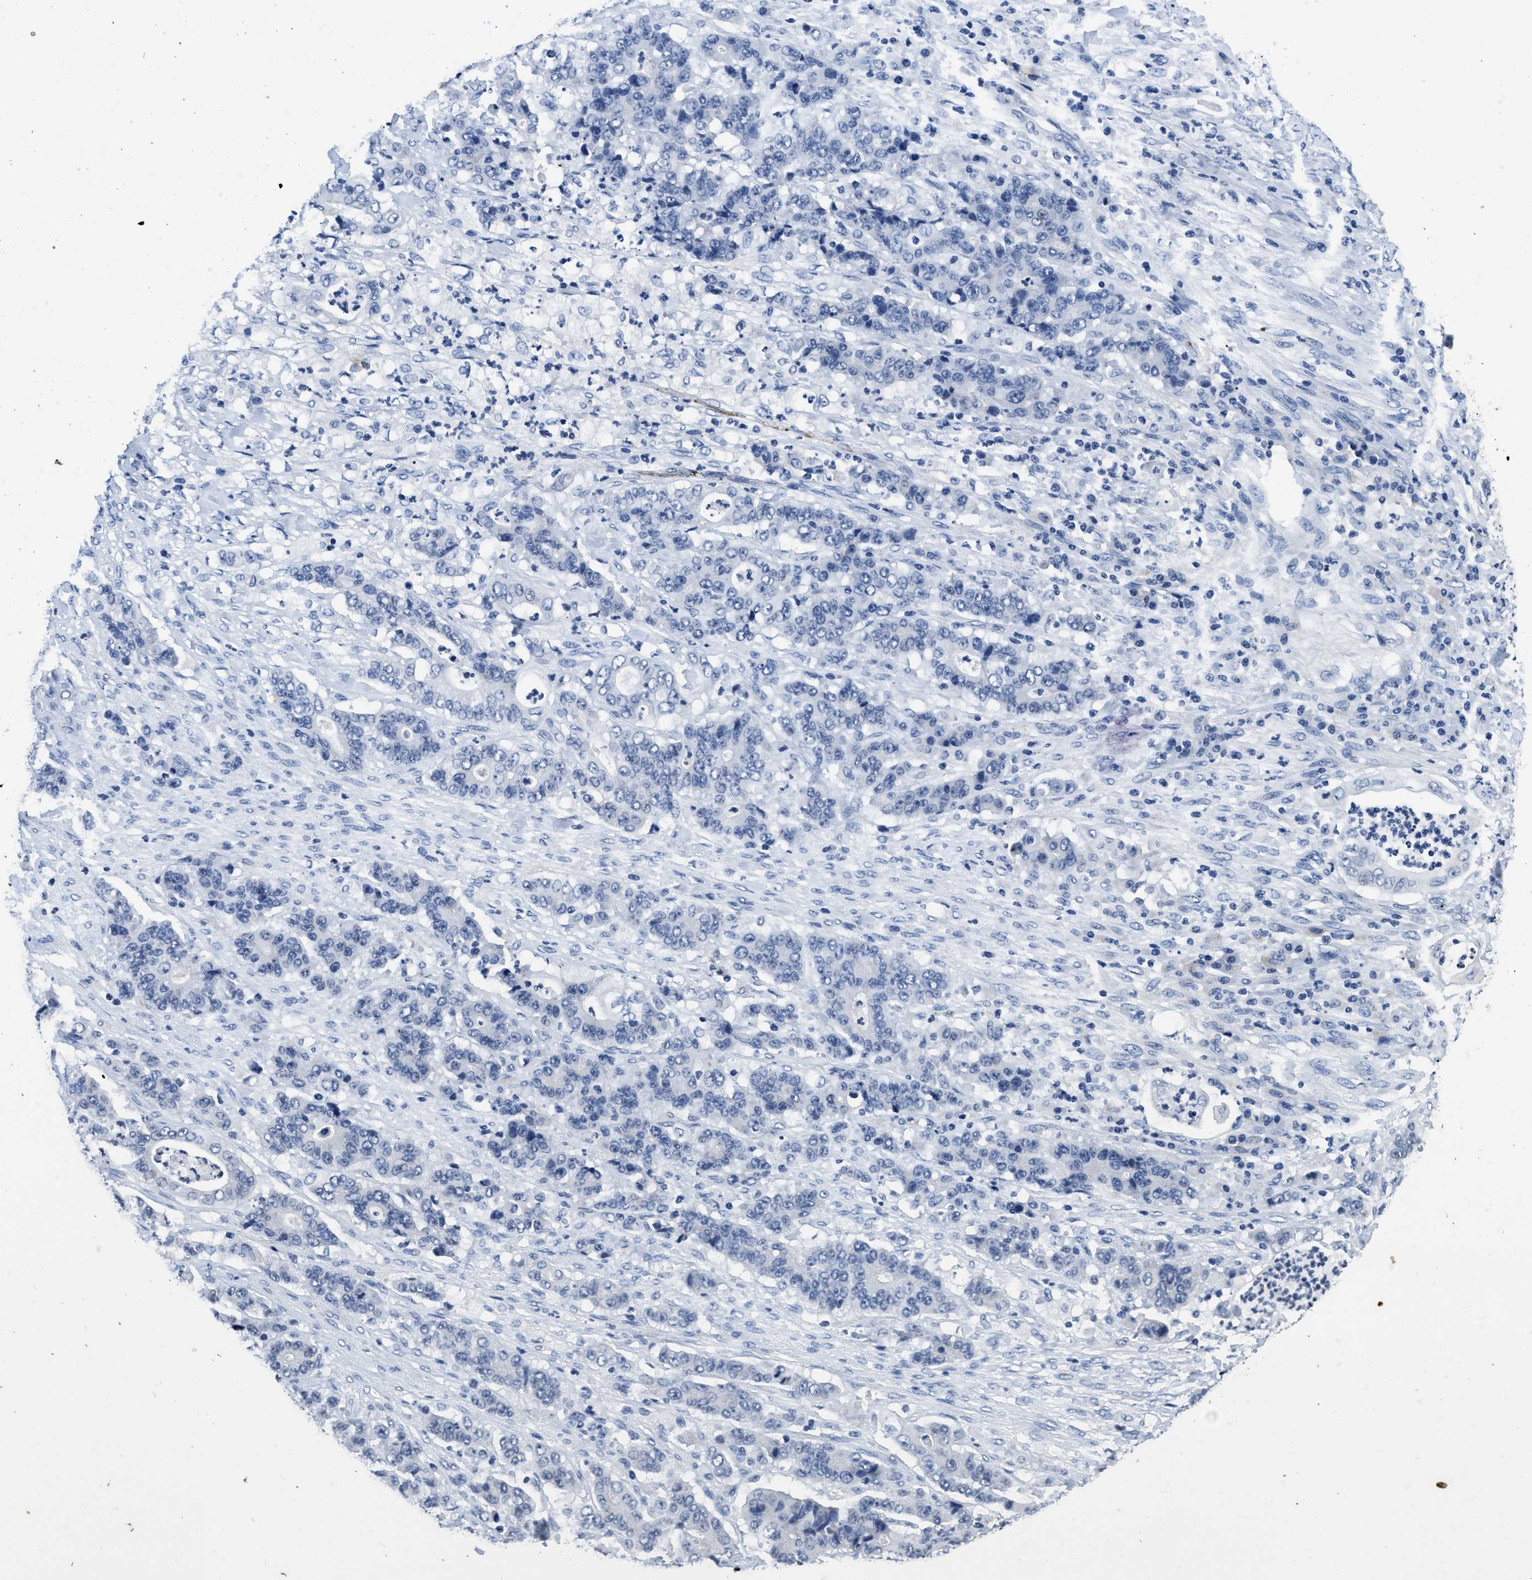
{"staining": {"intensity": "negative", "quantity": "none", "location": "none"}, "tissue": "stomach cancer", "cell_type": "Tumor cells", "image_type": "cancer", "snomed": [{"axis": "morphology", "description": "Adenocarcinoma, NOS"}, {"axis": "topography", "description": "Stomach"}], "caption": "This is an IHC histopathology image of human stomach adenocarcinoma. There is no staining in tumor cells.", "gene": "ITGA2B", "patient": {"sex": "female", "age": 73}}